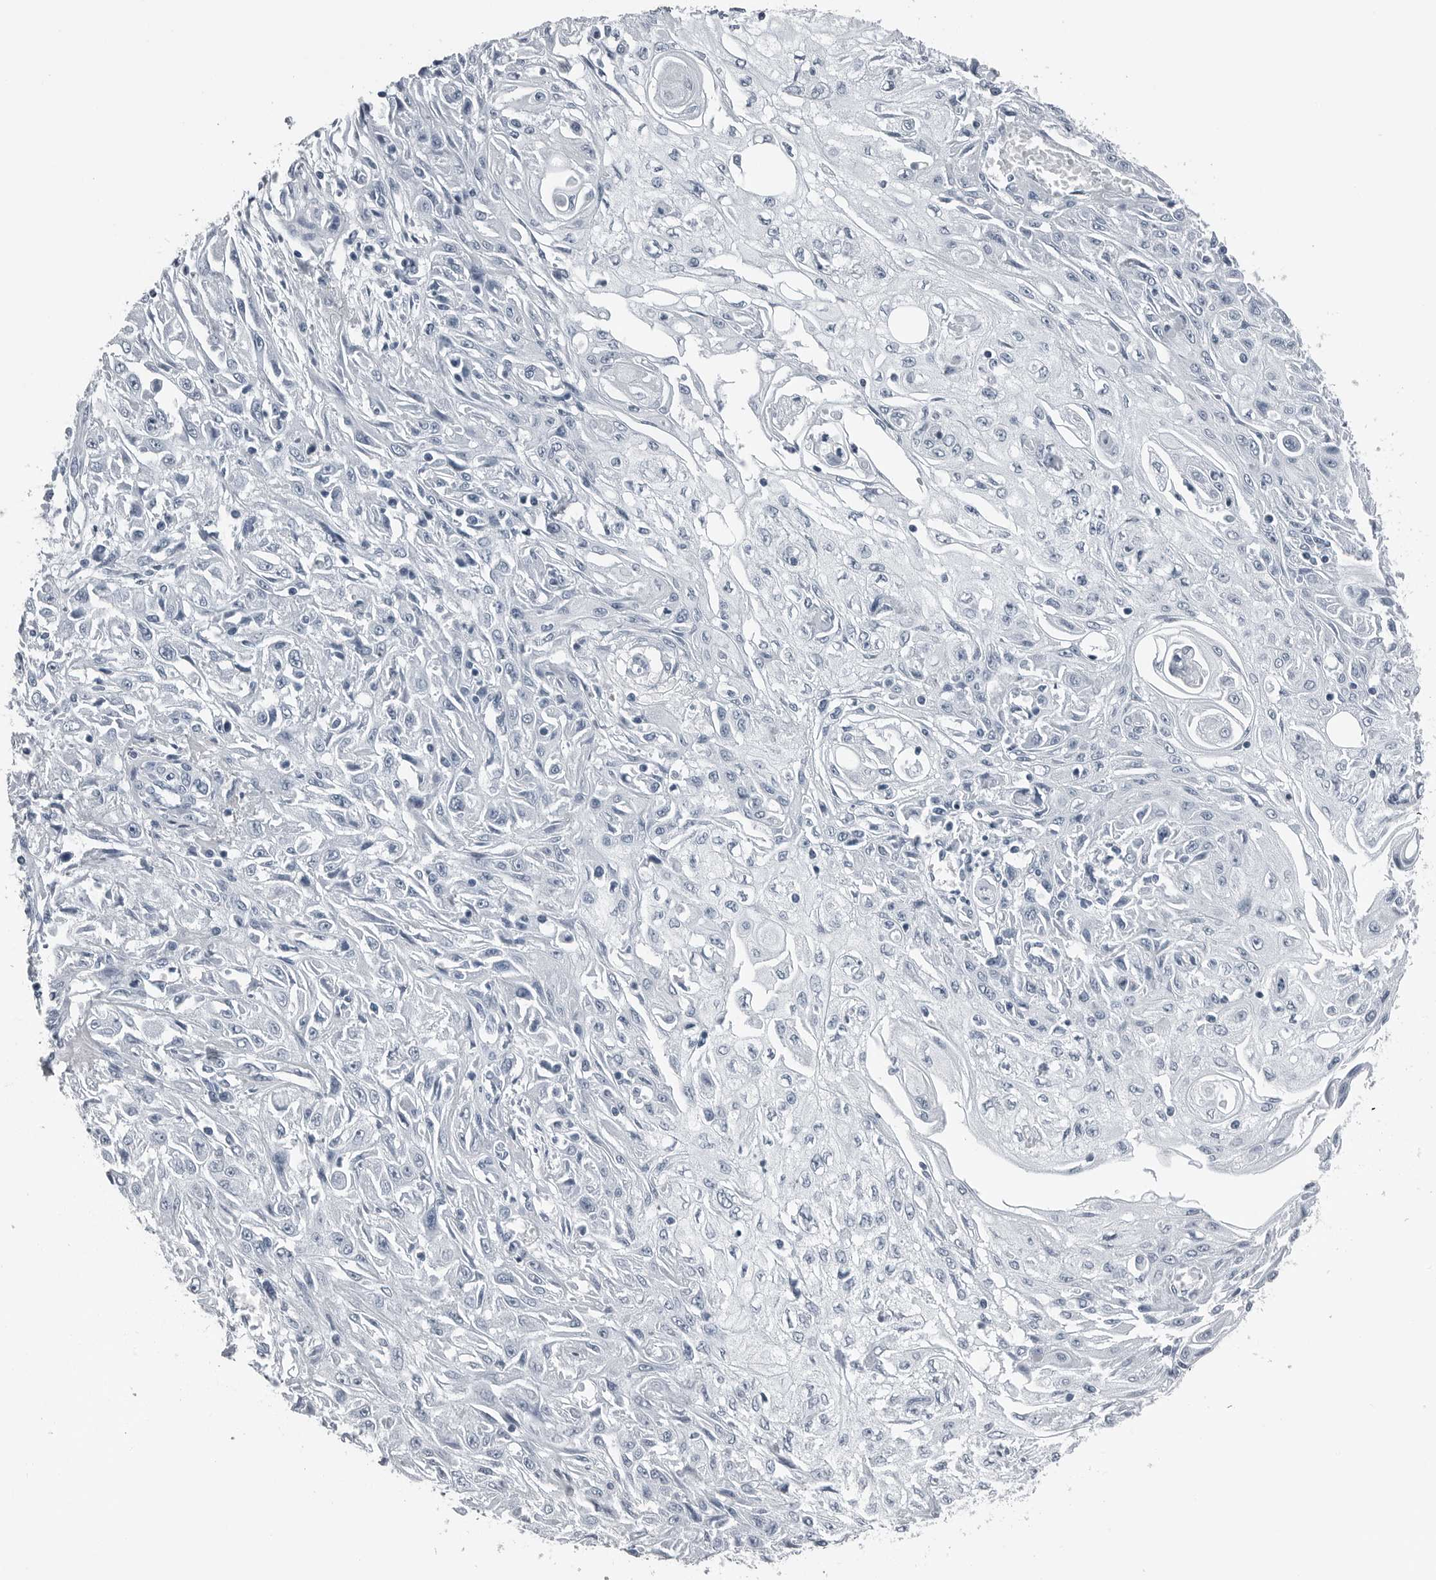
{"staining": {"intensity": "negative", "quantity": "none", "location": "none"}, "tissue": "skin cancer", "cell_type": "Tumor cells", "image_type": "cancer", "snomed": [{"axis": "morphology", "description": "Squamous cell carcinoma, NOS"}, {"axis": "morphology", "description": "Squamous cell carcinoma, metastatic, NOS"}, {"axis": "topography", "description": "Skin"}, {"axis": "topography", "description": "Lymph node"}], "caption": "The histopathology image displays no significant staining in tumor cells of skin cancer (metastatic squamous cell carcinoma). Nuclei are stained in blue.", "gene": "SPINK1", "patient": {"sex": "male", "age": 75}}